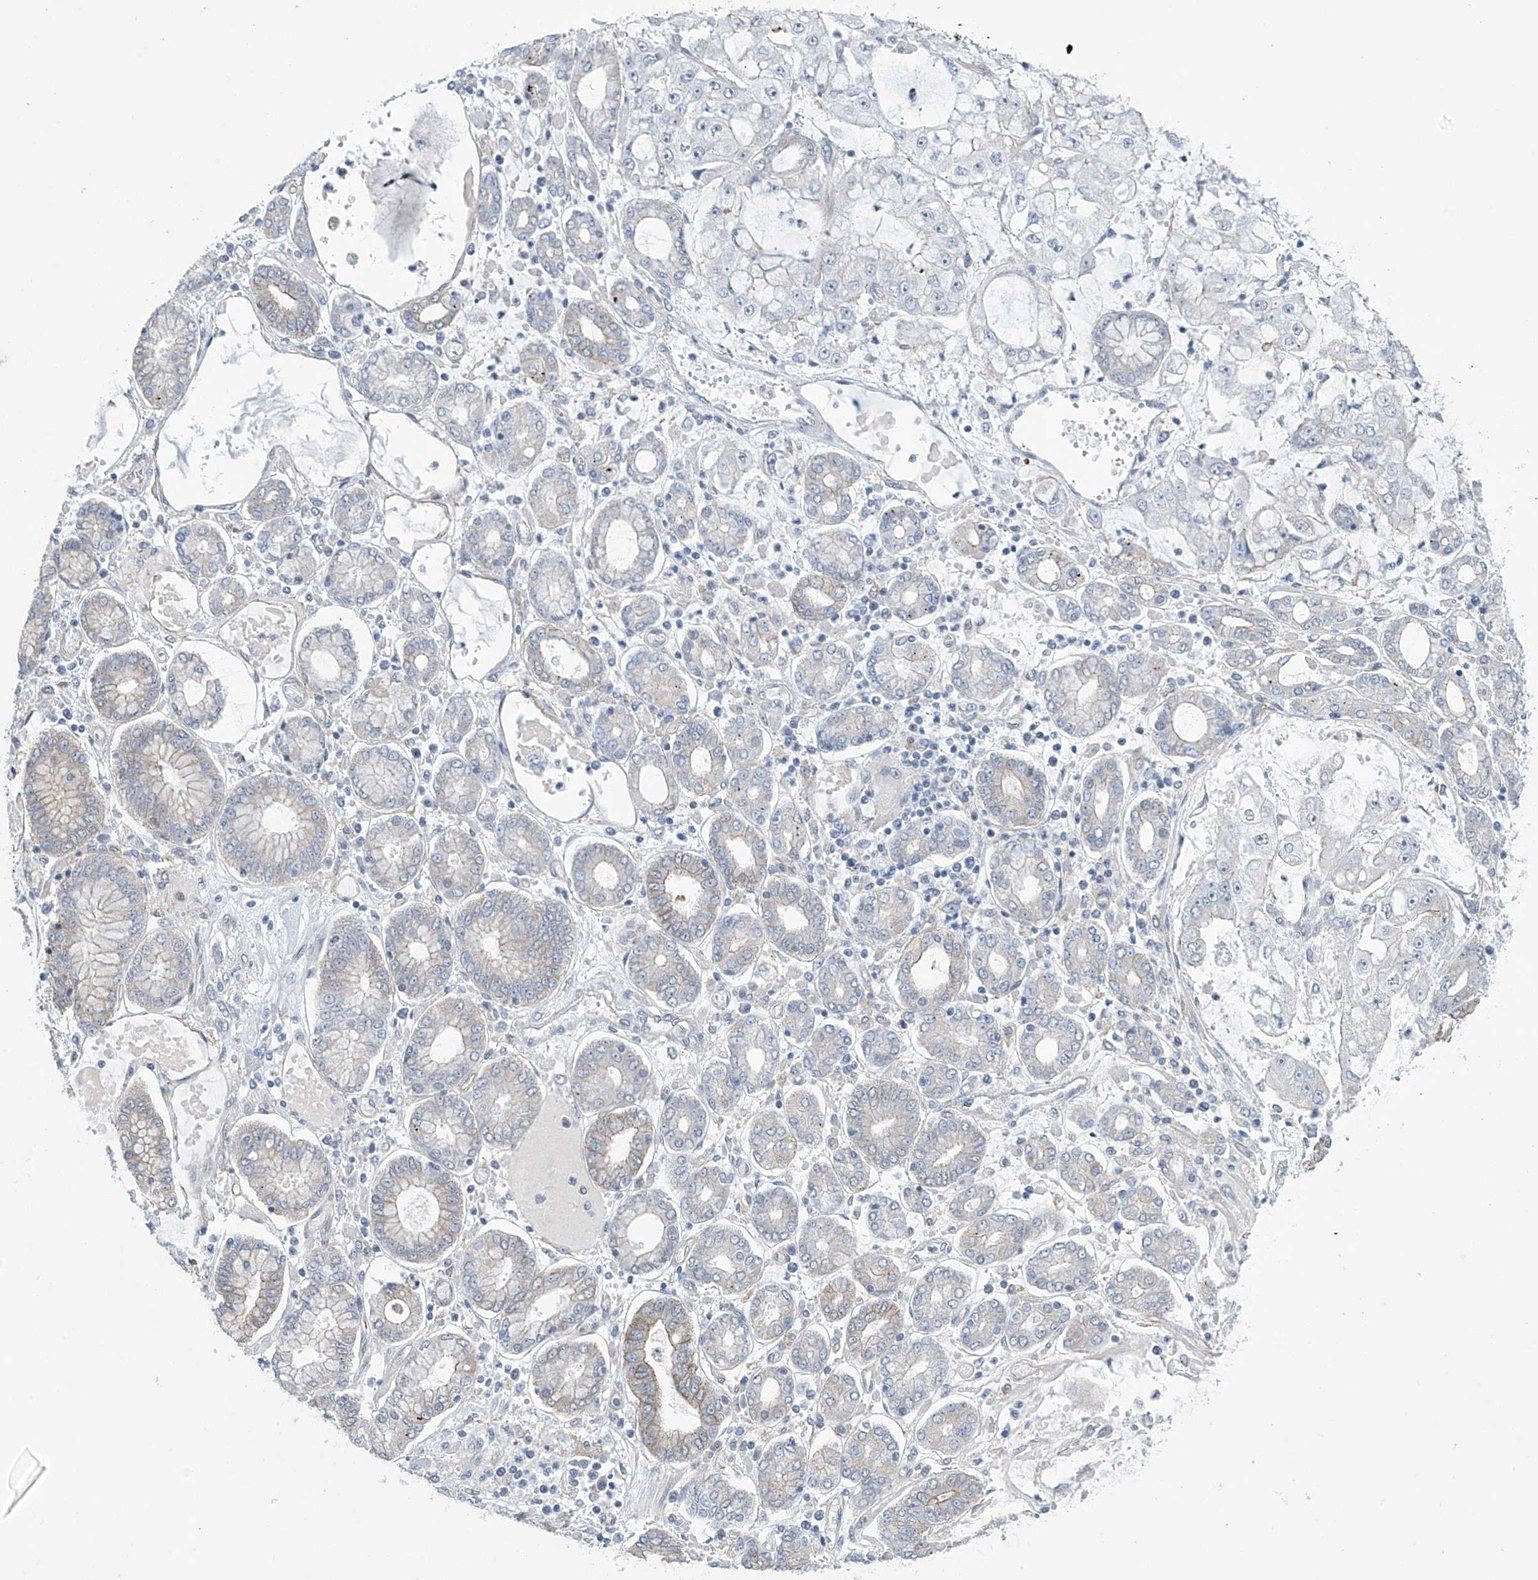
{"staining": {"intensity": "weak", "quantity": "<25%", "location": "cytoplasmic/membranous"}, "tissue": "stomach cancer", "cell_type": "Tumor cells", "image_type": "cancer", "snomed": [{"axis": "morphology", "description": "Adenocarcinoma, NOS"}, {"axis": "topography", "description": "Stomach"}], "caption": "Immunohistochemistry histopathology image of neoplastic tissue: human stomach cancer stained with DAB (3,3'-diaminobenzidine) displays no significant protein staining in tumor cells.", "gene": "ABHD13", "patient": {"sex": "male", "age": 76}}